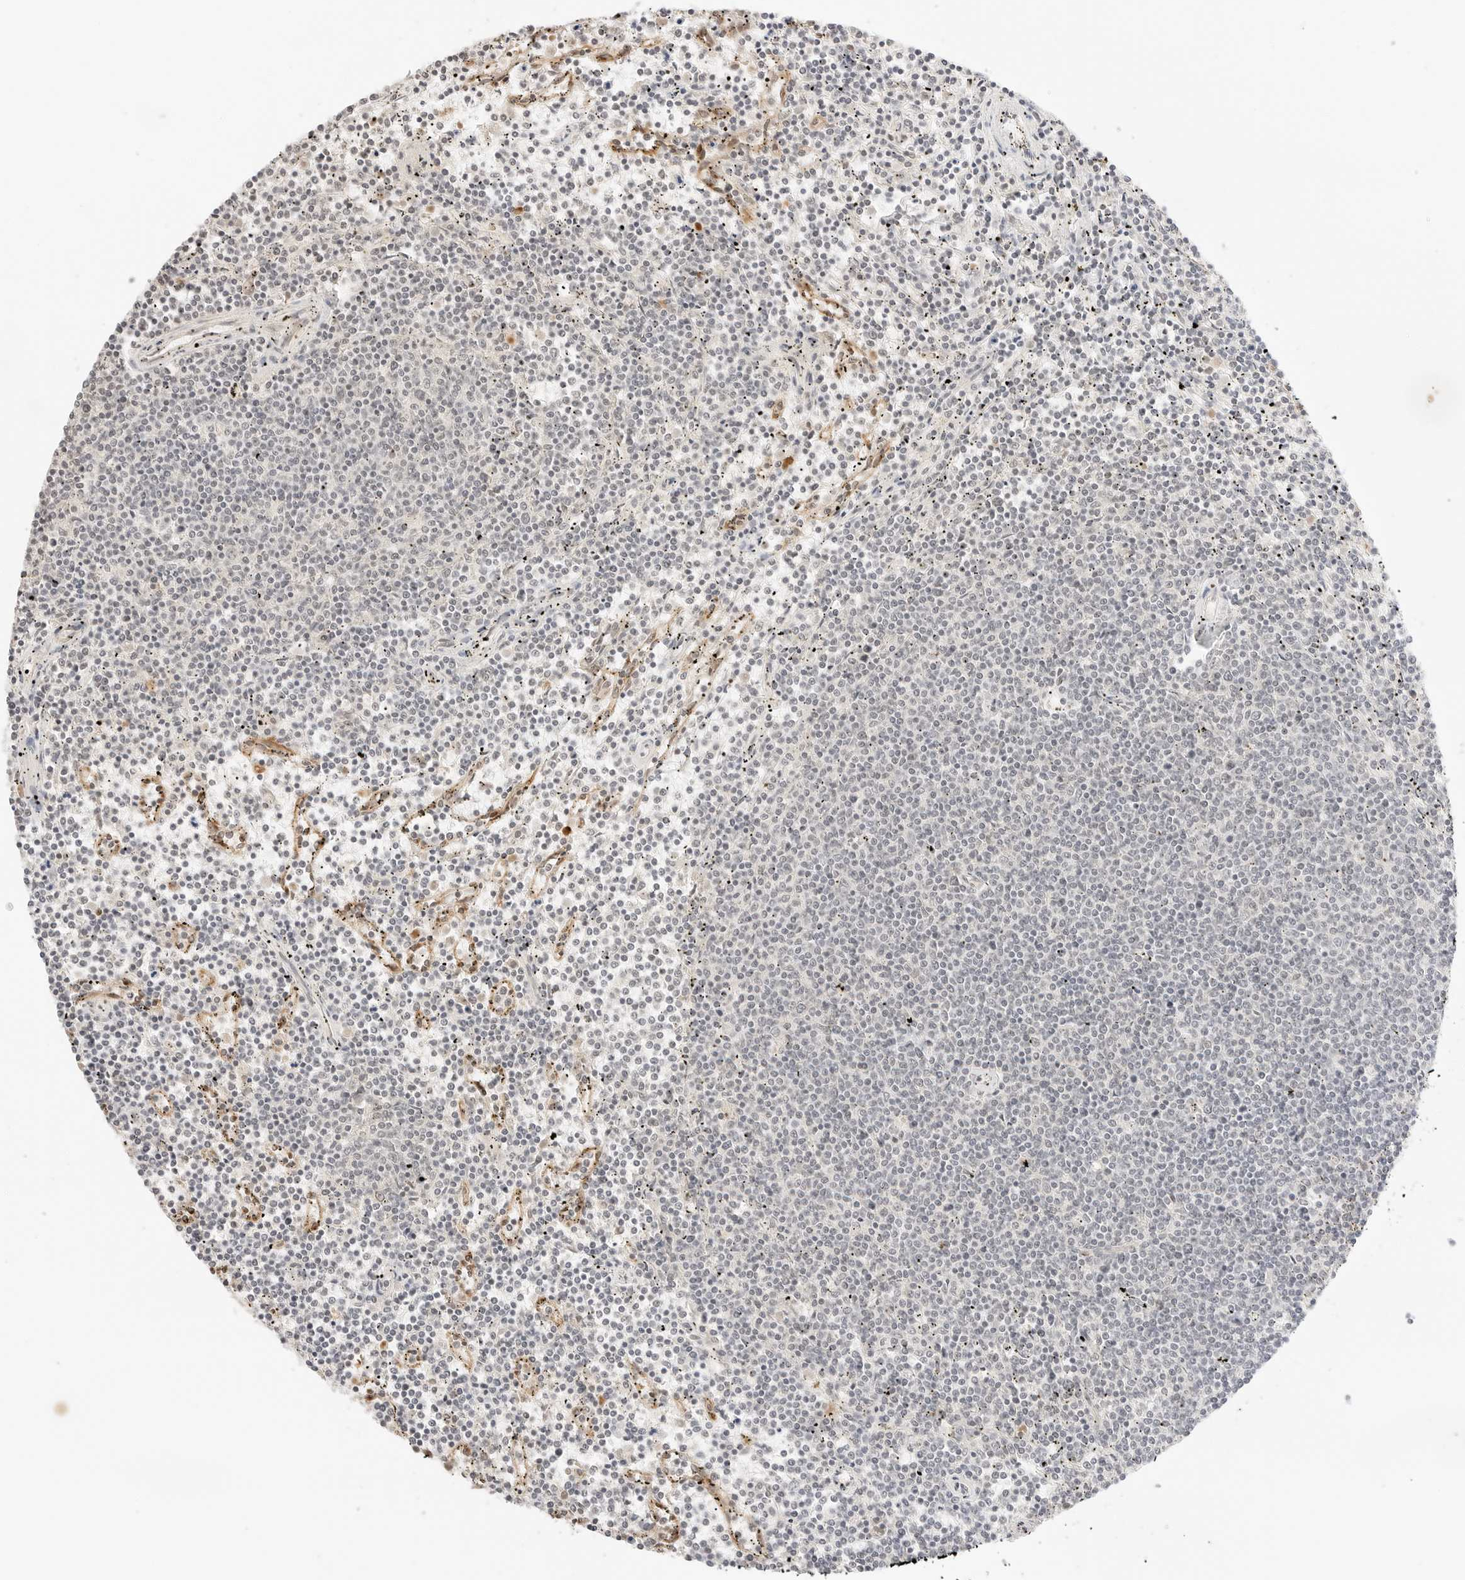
{"staining": {"intensity": "negative", "quantity": "none", "location": "none"}, "tissue": "lymphoma", "cell_type": "Tumor cells", "image_type": "cancer", "snomed": [{"axis": "morphology", "description": "Malignant lymphoma, non-Hodgkin's type, Low grade"}, {"axis": "topography", "description": "Spleen"}], "caption": "Tumor cells show no significant protein expression in lymphoma. (Brightfield microscopy of DAB (3,3'-diaminobenzidine) immunohistochemistry (IHC) at high magnification).", "gene": "RPS6KL1", "patient": {"sex": "female", "age": 50}}